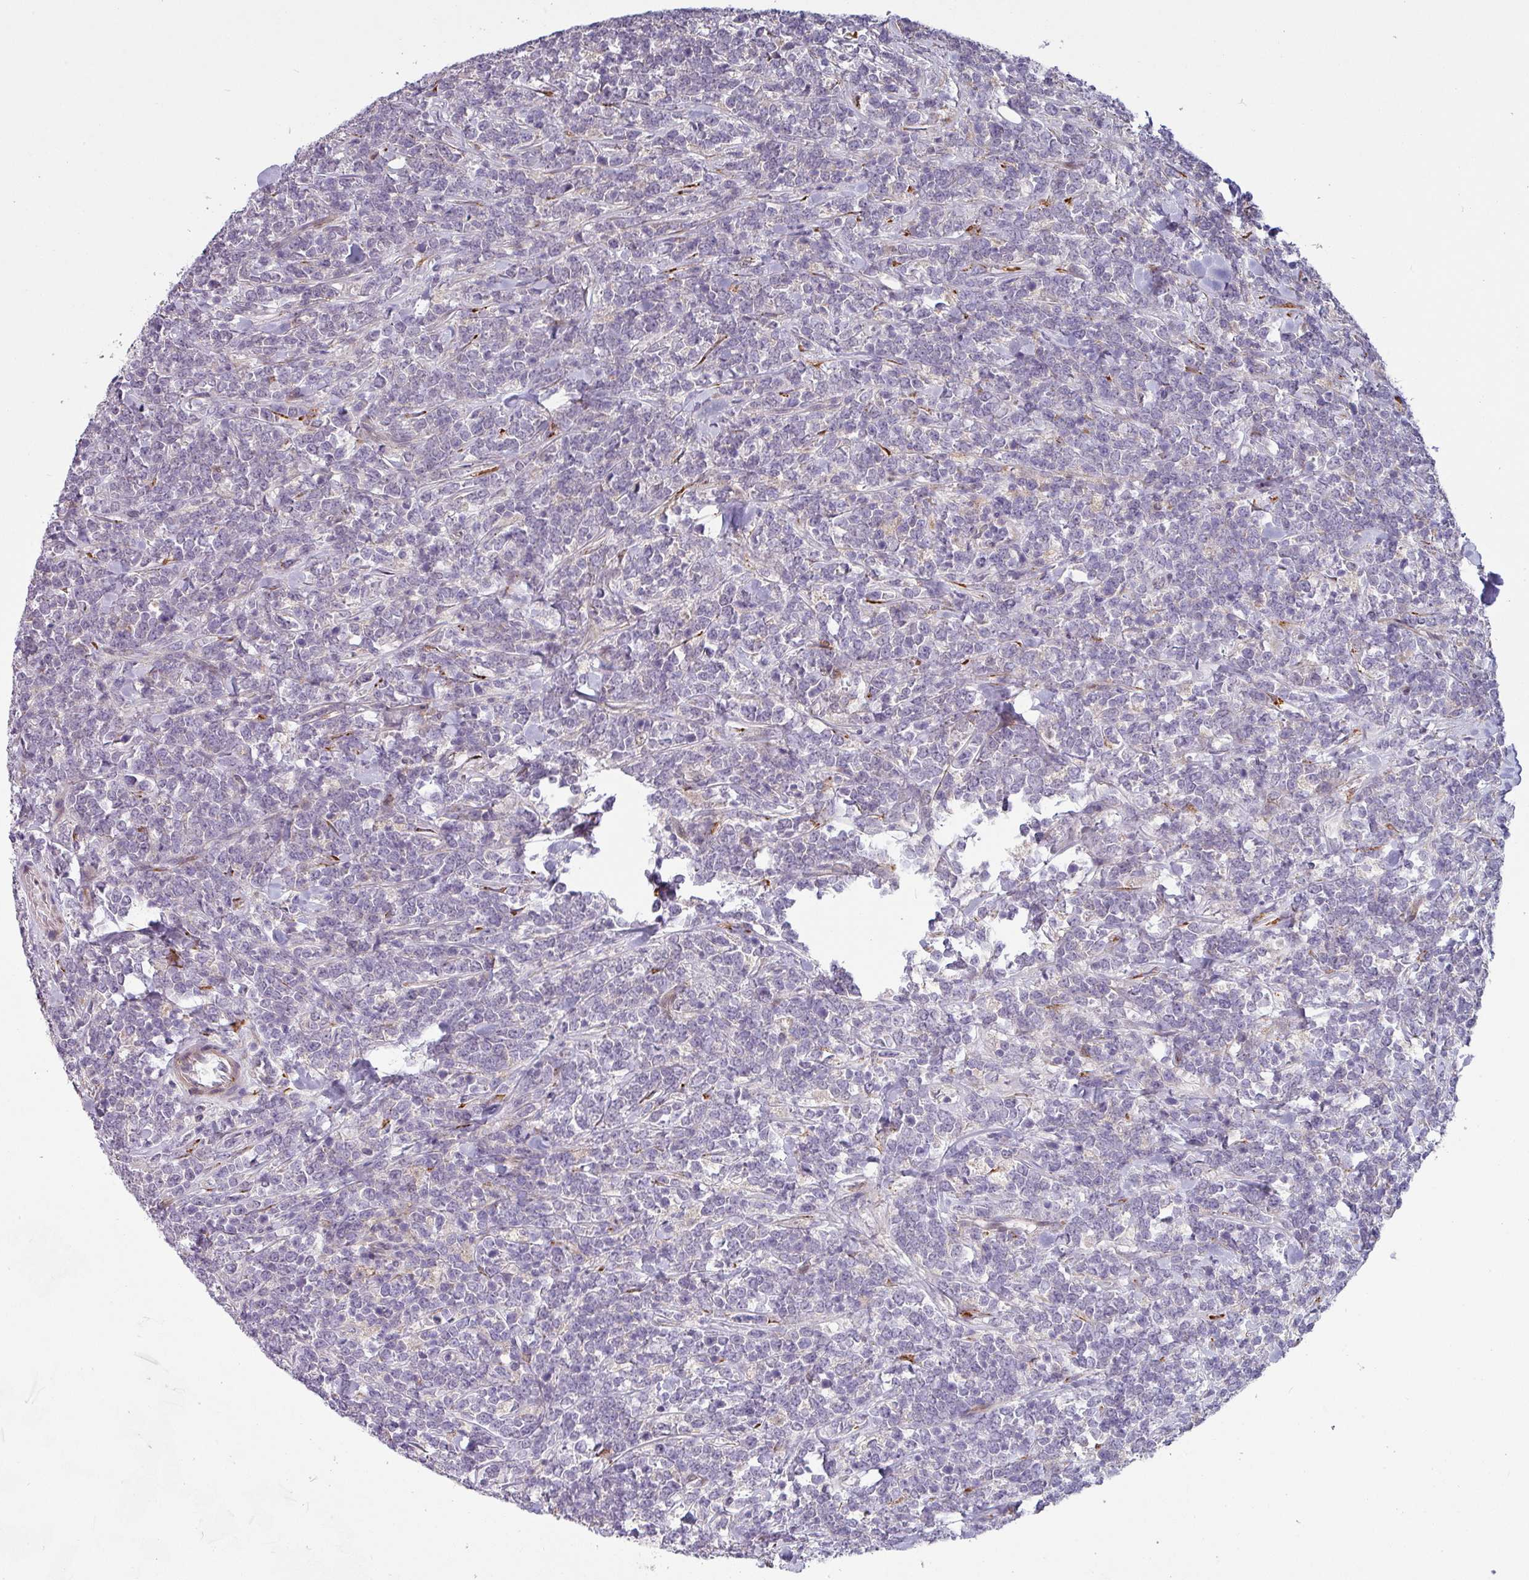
{"staining": {"intensity": "negative", "quantity": "none", "location": "none"}, "tissue": "lymphoma", "cell_type": "Tumor cells", "image_type": "cancer", "snomed": [{"axis": "morphology", "description": "Malignant lymphoma, non-Hodgkin's type, High grade"}, {"axis": "topography", "description": "Small intestine"}, {"axis": "topography", "description": "Colon"}], "caption": "The IHC histopathology image has no significant positivity in tumor cells of malignant lymphoma, non-Hodgkin's type (high-grade) tissue.", "gene": "KLHL3", "patient": {"sex": "male", "age": 8}}